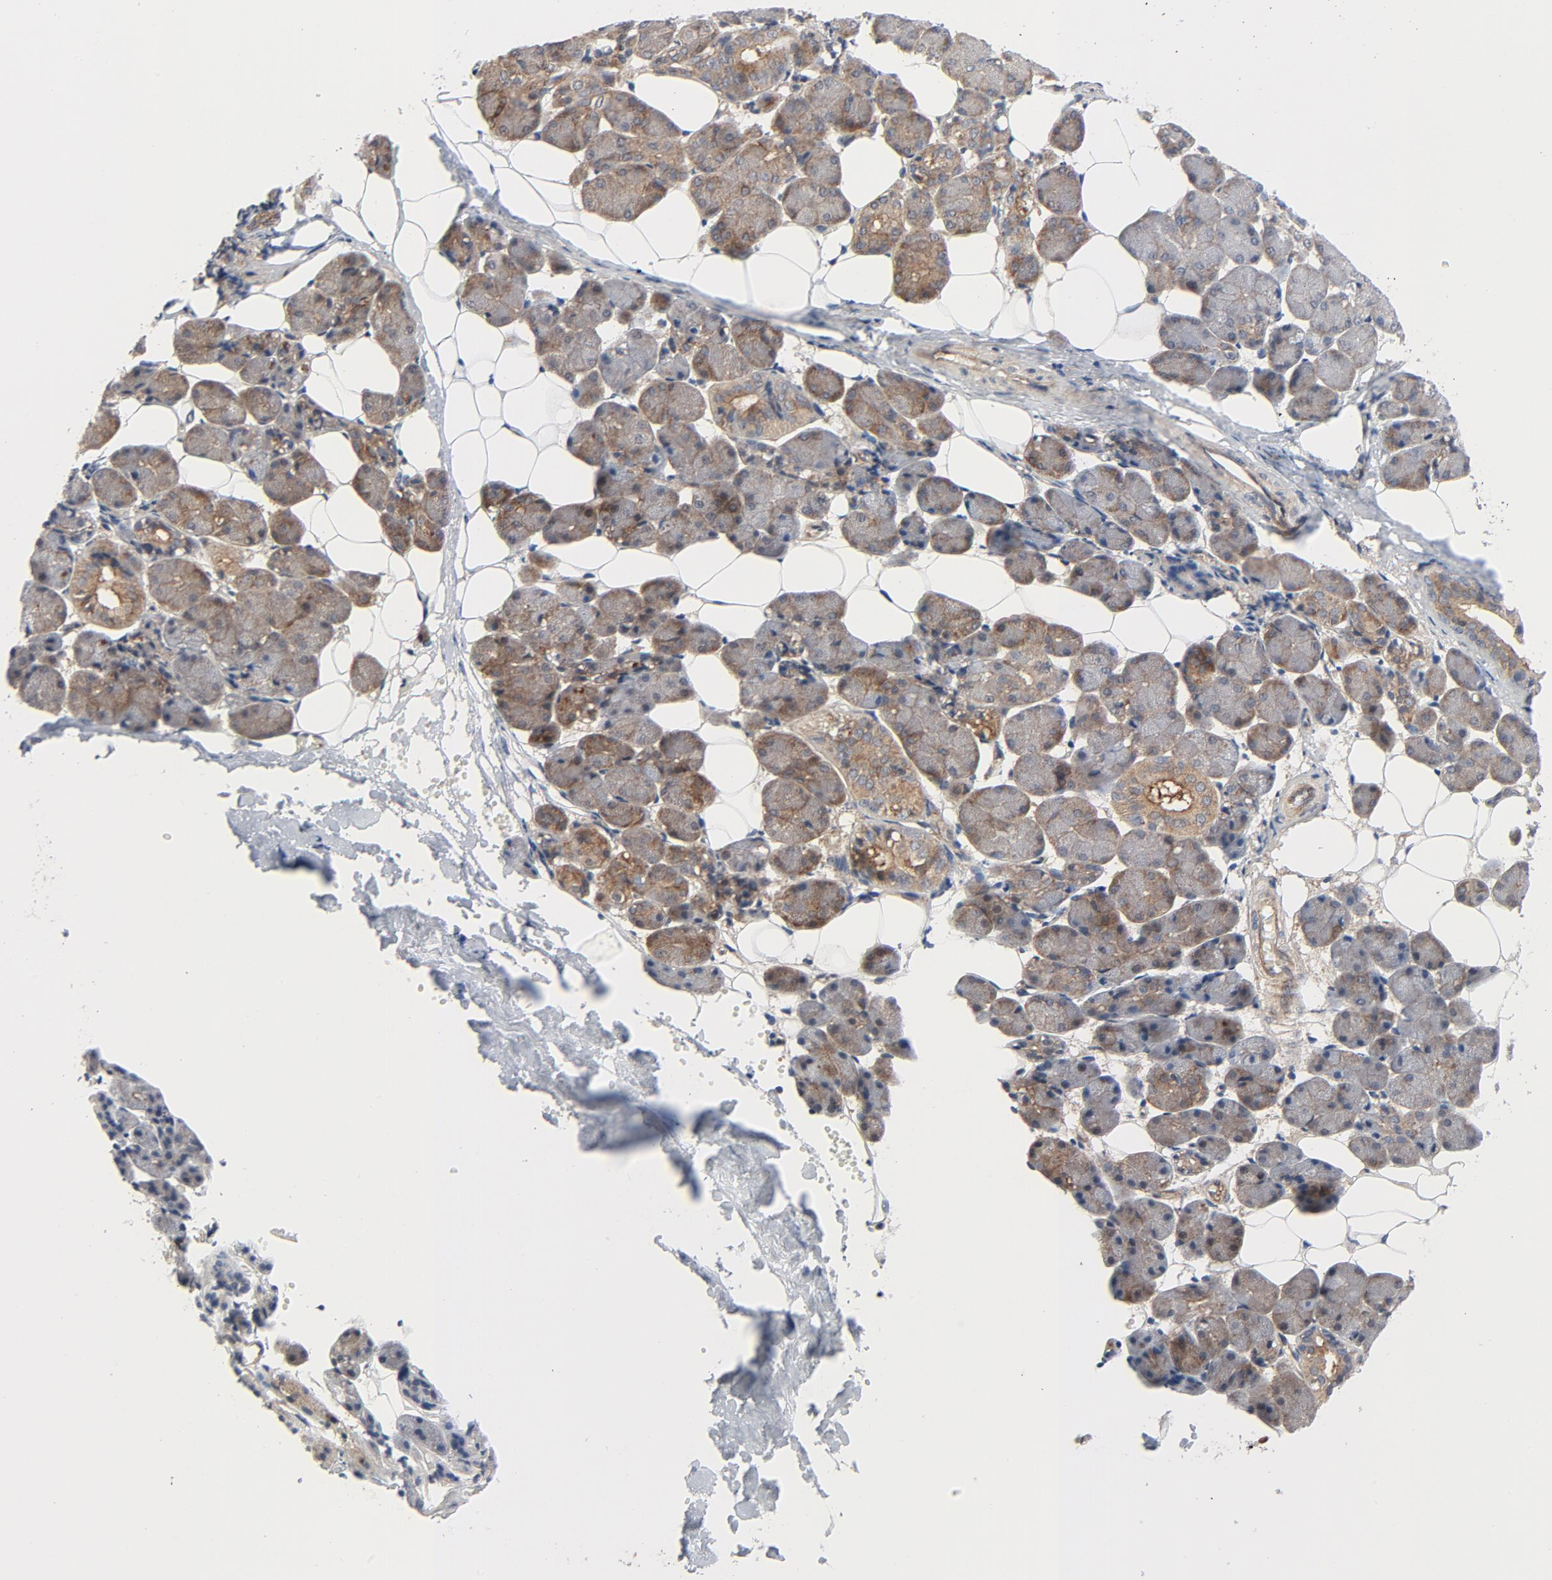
{"staining": {"intensity": "moderate", "quantity": ">75%", "location": "cytoplasmic/membranous"}, "tissue": "salivary gland", "cell_type": "Glandular cells", "image_type": "normal", "snomed": [{"axis": "morphology", "description": "Normal tissue, NOS"}, {"axis": "morphology", "description": "Adenoma, NOS"}, {"axis": "topography", "description": "Salivary gland"}], "caption": "This micrograph displays immunohistochemistry (IHC) staining of normal human salivary gland, with medium moderate cytoplasmic/membranous expression in about >75% of glandular cells.", "gene": "TSG101", "patient": {"sex": "female", "age": 32}}